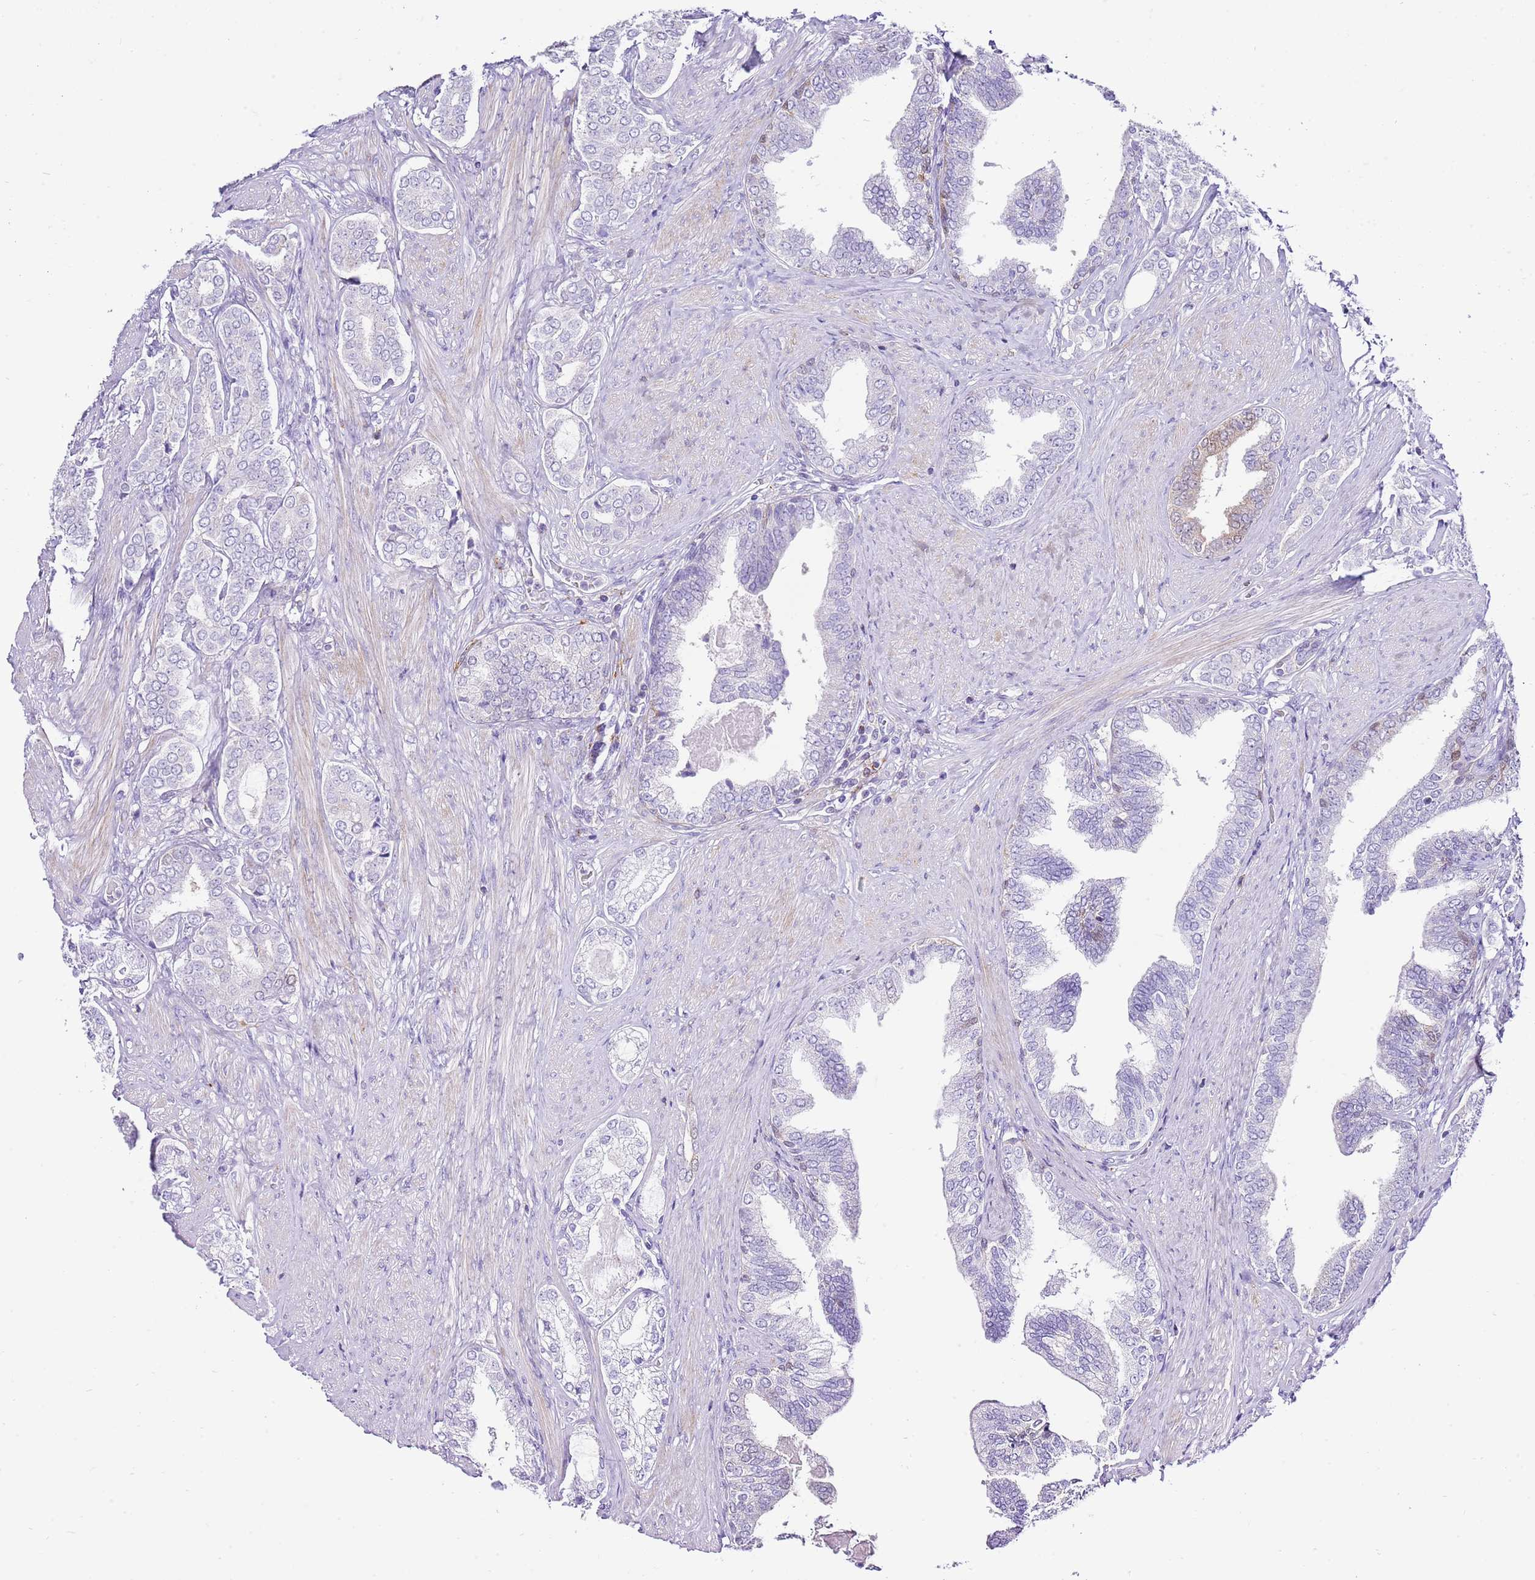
{"staining": {"intensity": "negative", "quantity": "none", "location": "none"}, "tissue": "prostate cancer", "cell_type": "Tumor cells", "image_type": "cancer", "snomed": [{"axis": "morphology", "description": "Adenocarcinoma, High grade"}, {"axis": "topography", "description": "Prostate"}], "caption": "High-grade adenocarcinoma (prostate) was stained to show a protein in brown. There is no significant staining in tumor cells. (DAB (3,3'-diaminobenzidine) immunohistochemistry with hematoxylin counter stain).", "gene": "ALDH3A1", "patient": {"sex": "male", "age": 71}}